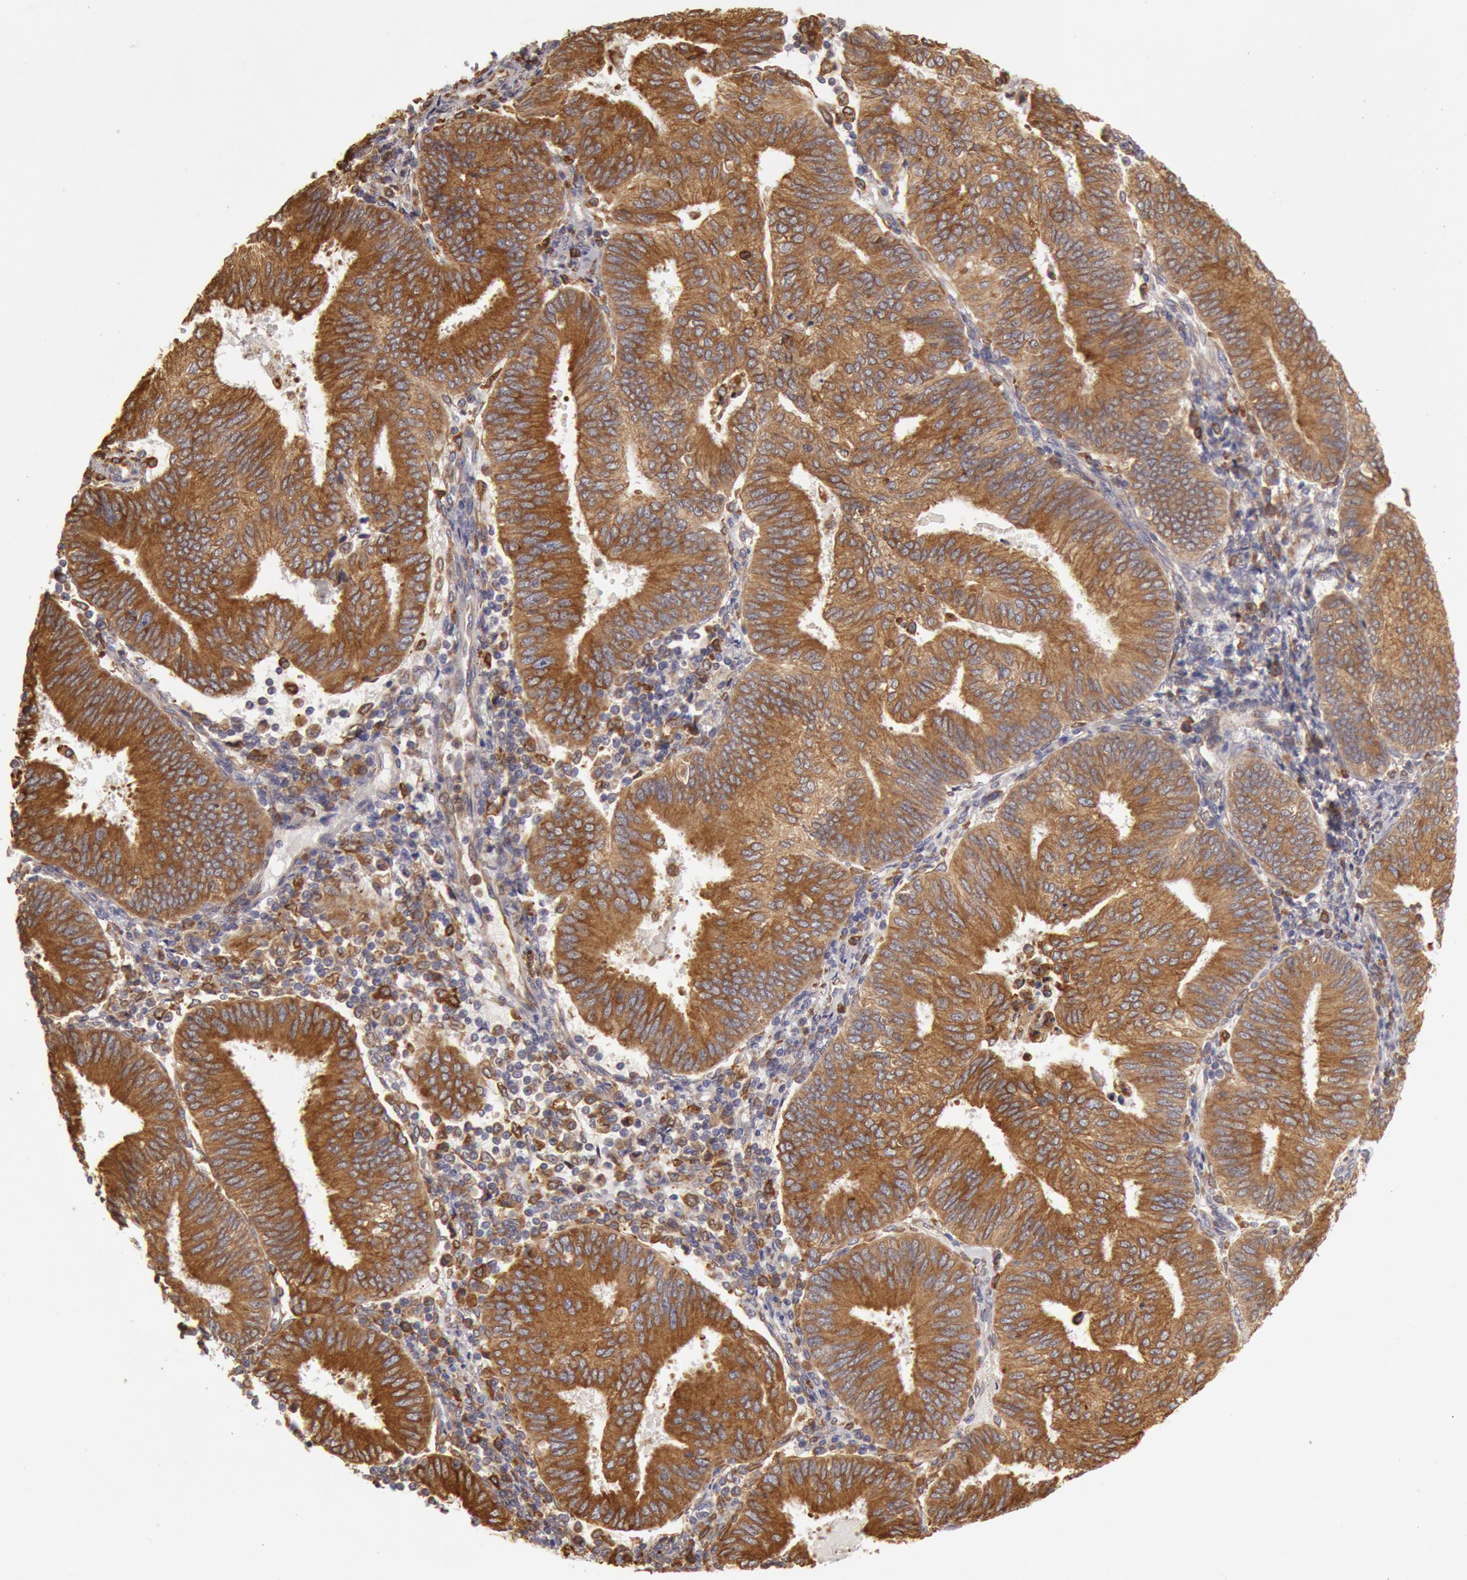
{"staining": {"intensity": "moderate", "quantity": ">75%", "location": "cytoplasmic/membranous"}, "tissue": "endometrial cancer", "cell_type": "Tumor cells", "image_type": "cancer", "snomed": [{"axis": "morphology", "description": "Adenocarcinoma, NOS"}, {"axis": "topography", "description": "Endometrium"}], "caption": "Endometrial cancer (adenocarcinoma) stained with a brown dye exhibits moderate cytoplasmic/membranous positive expression in approximately >75% of tumor cells.", "gene": "ERP44", "patient": {"sex": "female", "age": 55}}